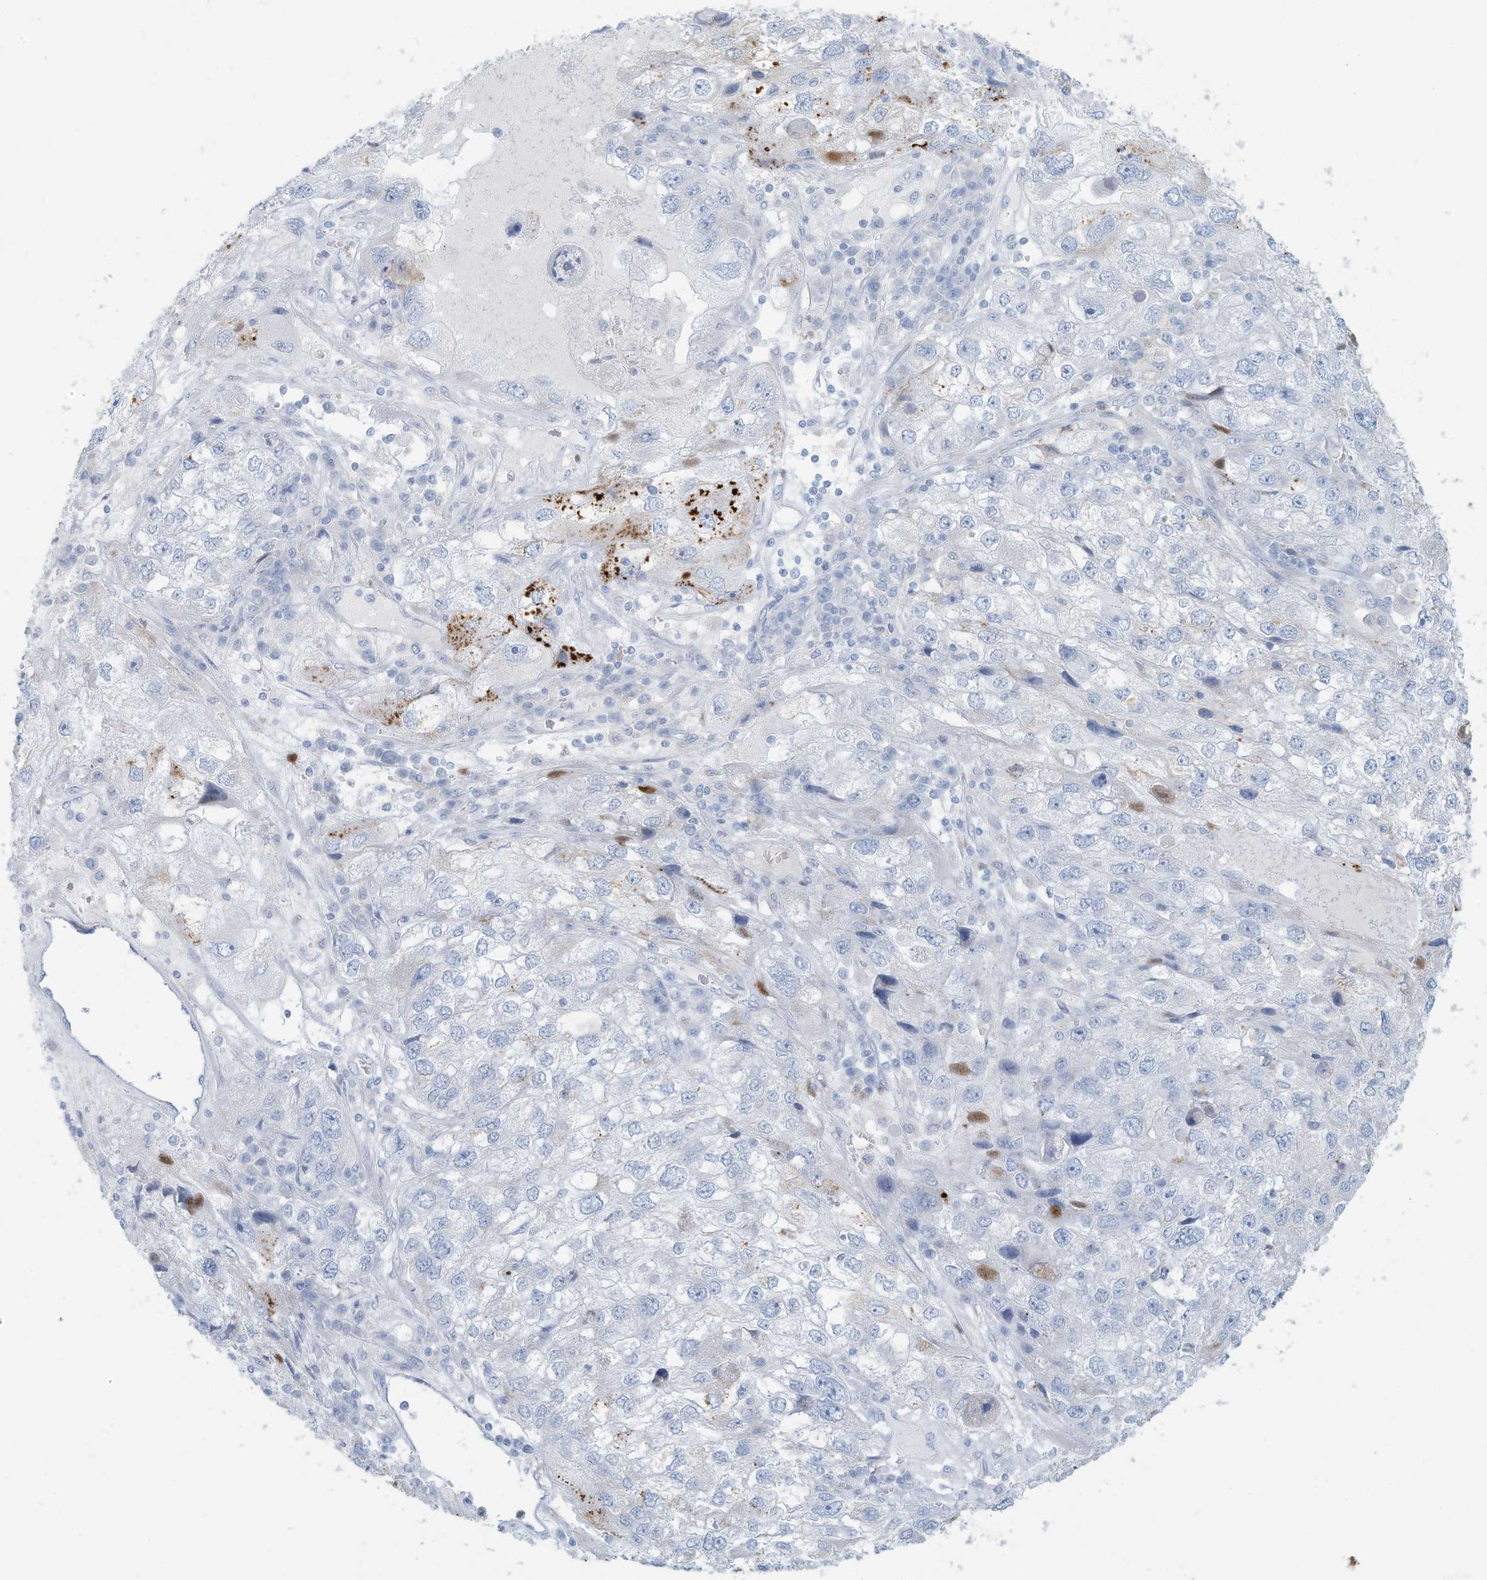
{"staining": {"intensity": "negative", "quantity": "none", "location": "none"}, "tissue": "endometrial cancer", "cell_type": "Tumor cells", "image_type": "cancer", "snomed": [{"axis": "morphology", "description": "Adenocarcinoma, NOS"}, {"axis": "topography", "description": "Endometrium"}], "caption": "This photomicrograph is of endometrial cancer (adenocarcinoma) stained with IHC to label a protein in brown with the nuclei are counter-stained blue. There is no positivity in tumor cells.", "gene": "ERI2", "patient": {"sex": "female", "age": 49}}